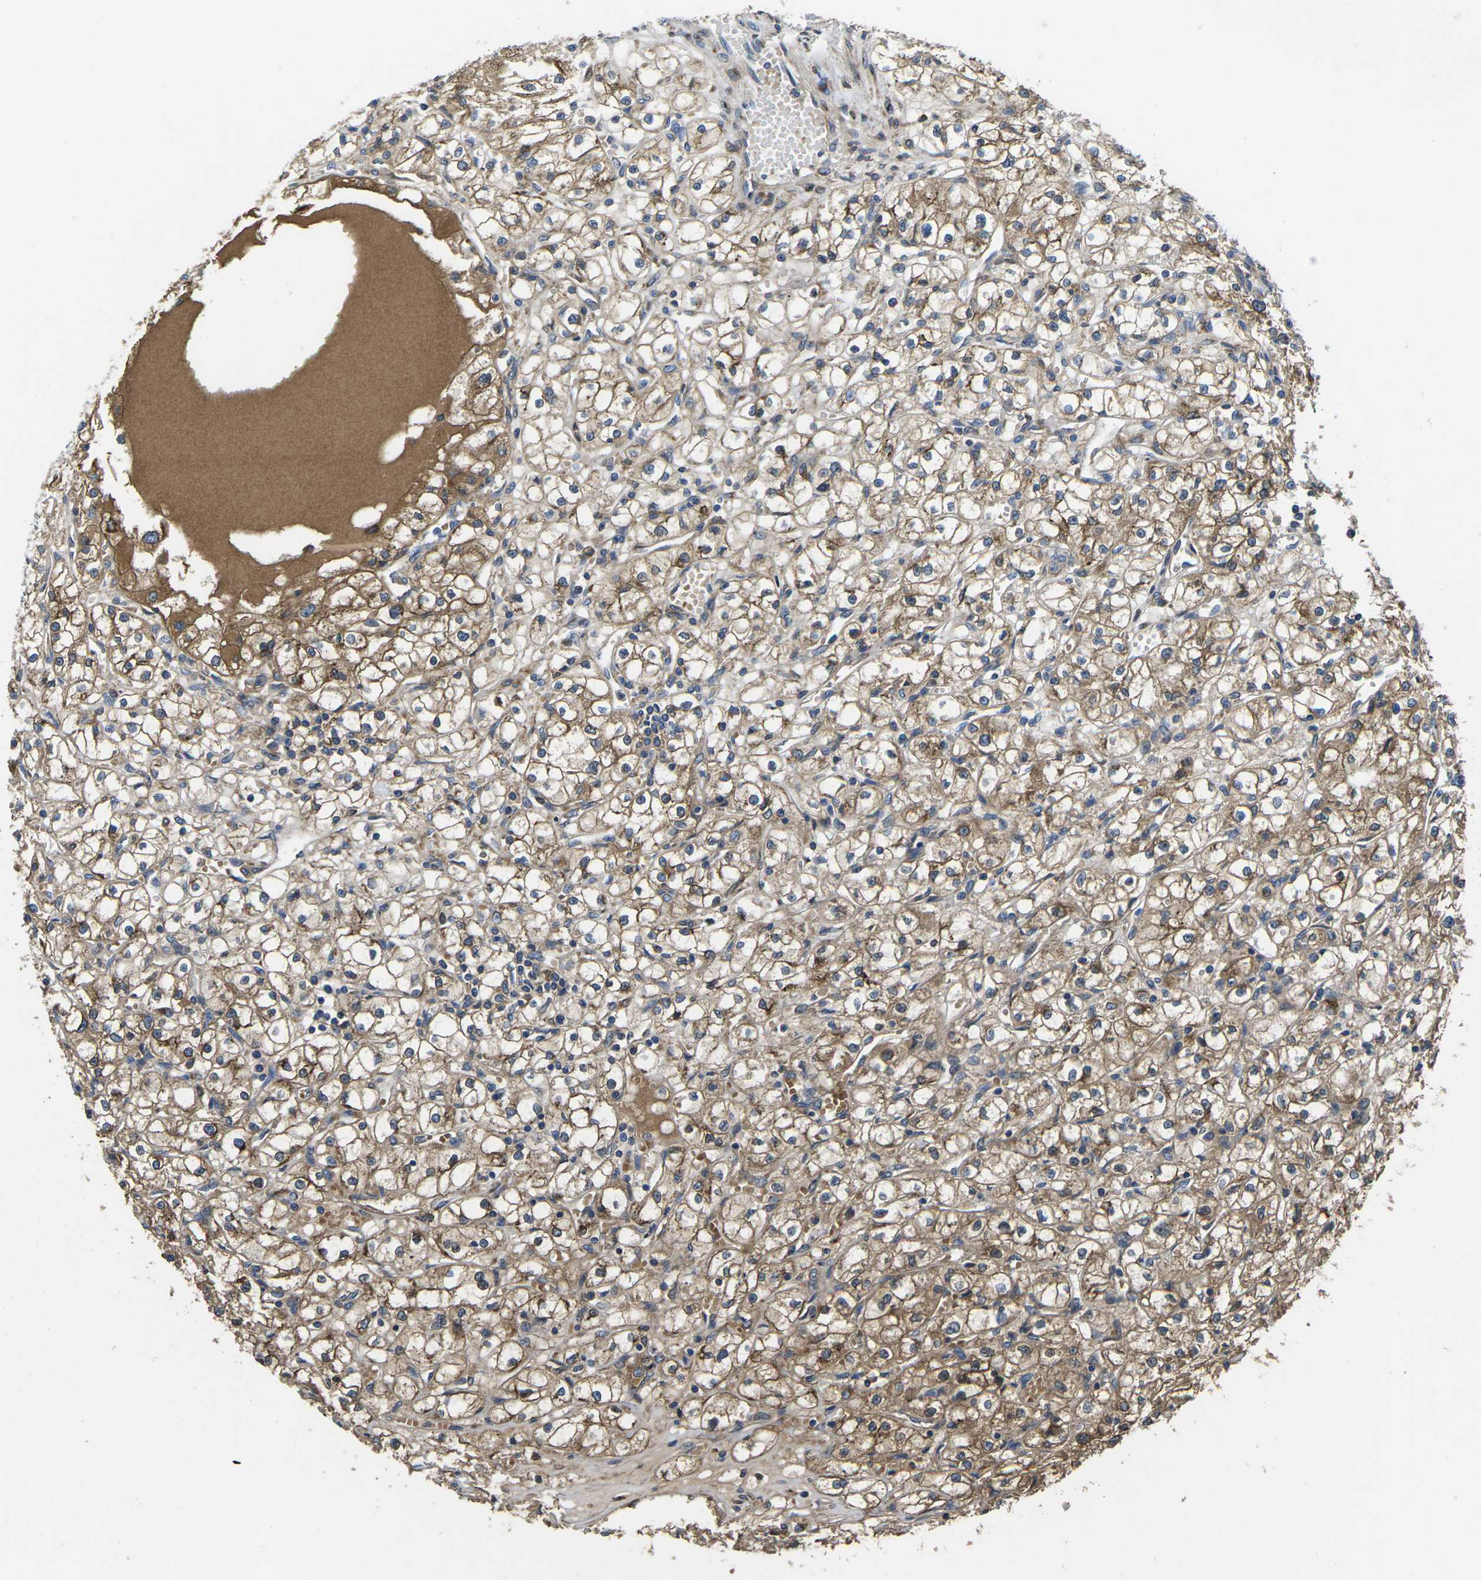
{"staining": {"intensity": "moderate", "quantity": ">75%", "location": "cytoplasmic/membranous"}, "tissue": "renal cancer", "cell_type": "Tumor cells", "image_type": "cancer", "snomed": [{"axis": "morphology", "description": "Adenocarcinoma, NOS"}, {"axis": "topography", "description": "Kidney"}], "caption": "About >75% of tumor cells in renal cancer (adenocarcinoma) demonstrate moderate cytoplasmic/membranous protein staining as visualized by brown immunohistochemical staining.", "gene": "PDZD8", "patient": {"sex": "male", "age": 56}}